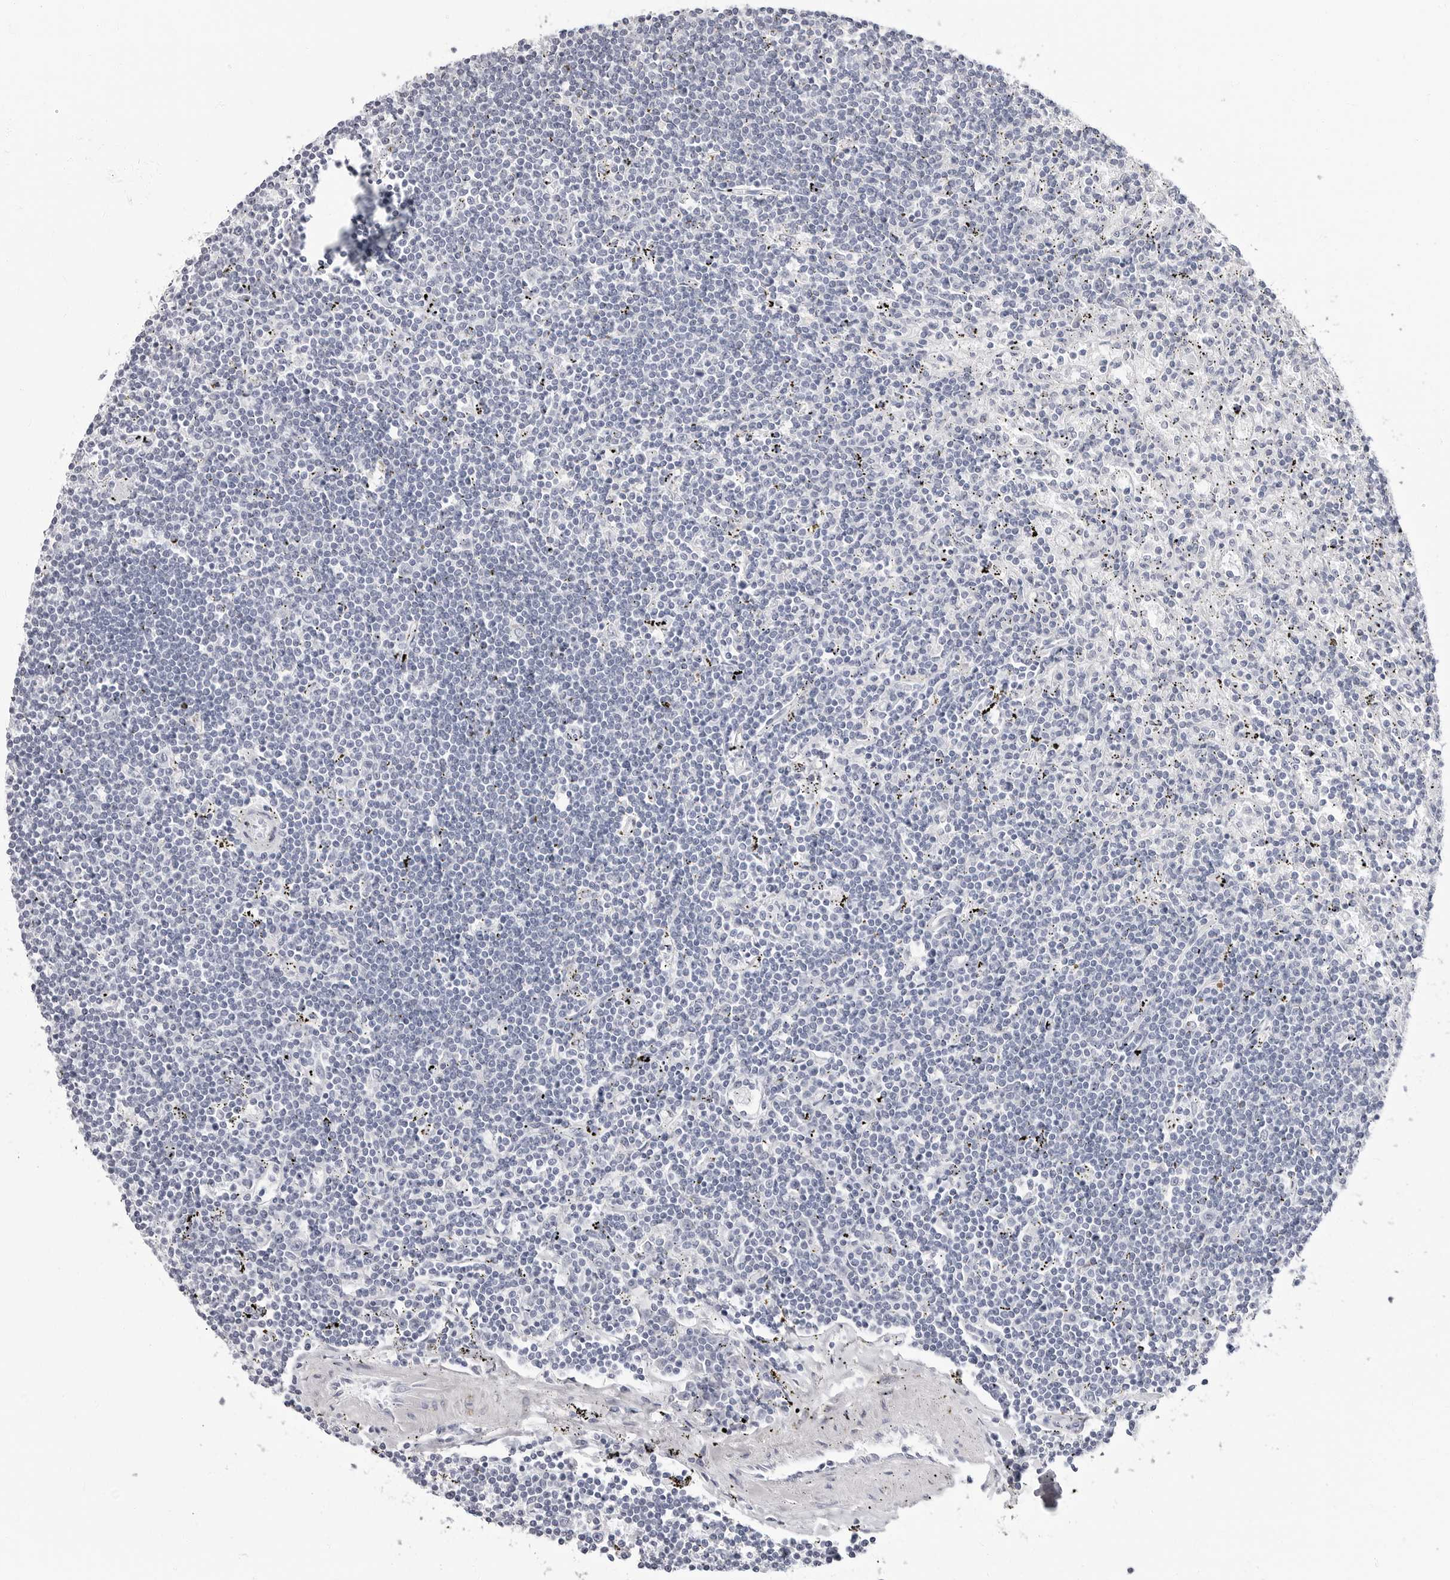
{"staining": {"intensity": "negative", "quantity": "none", "location": "none"}, "tissue": "lymphoma", "cell_type": "Tumor cells", "image_type": "cancer", "snomed": [{"axis": "morphology", "description": "Malignant lymphoma, non-Hodgkin's type, Low grade"}, {"axis": "topography", "description": "Spleen"}], "caption": "Immunohistochemistry of lymphoma demonstrates no positivity in tumor cells. (DAB immunohistochemistry with hematoxylin counter stain).", "gene": "ERICH3", "patient": {"sex": "male", "age": 76}}